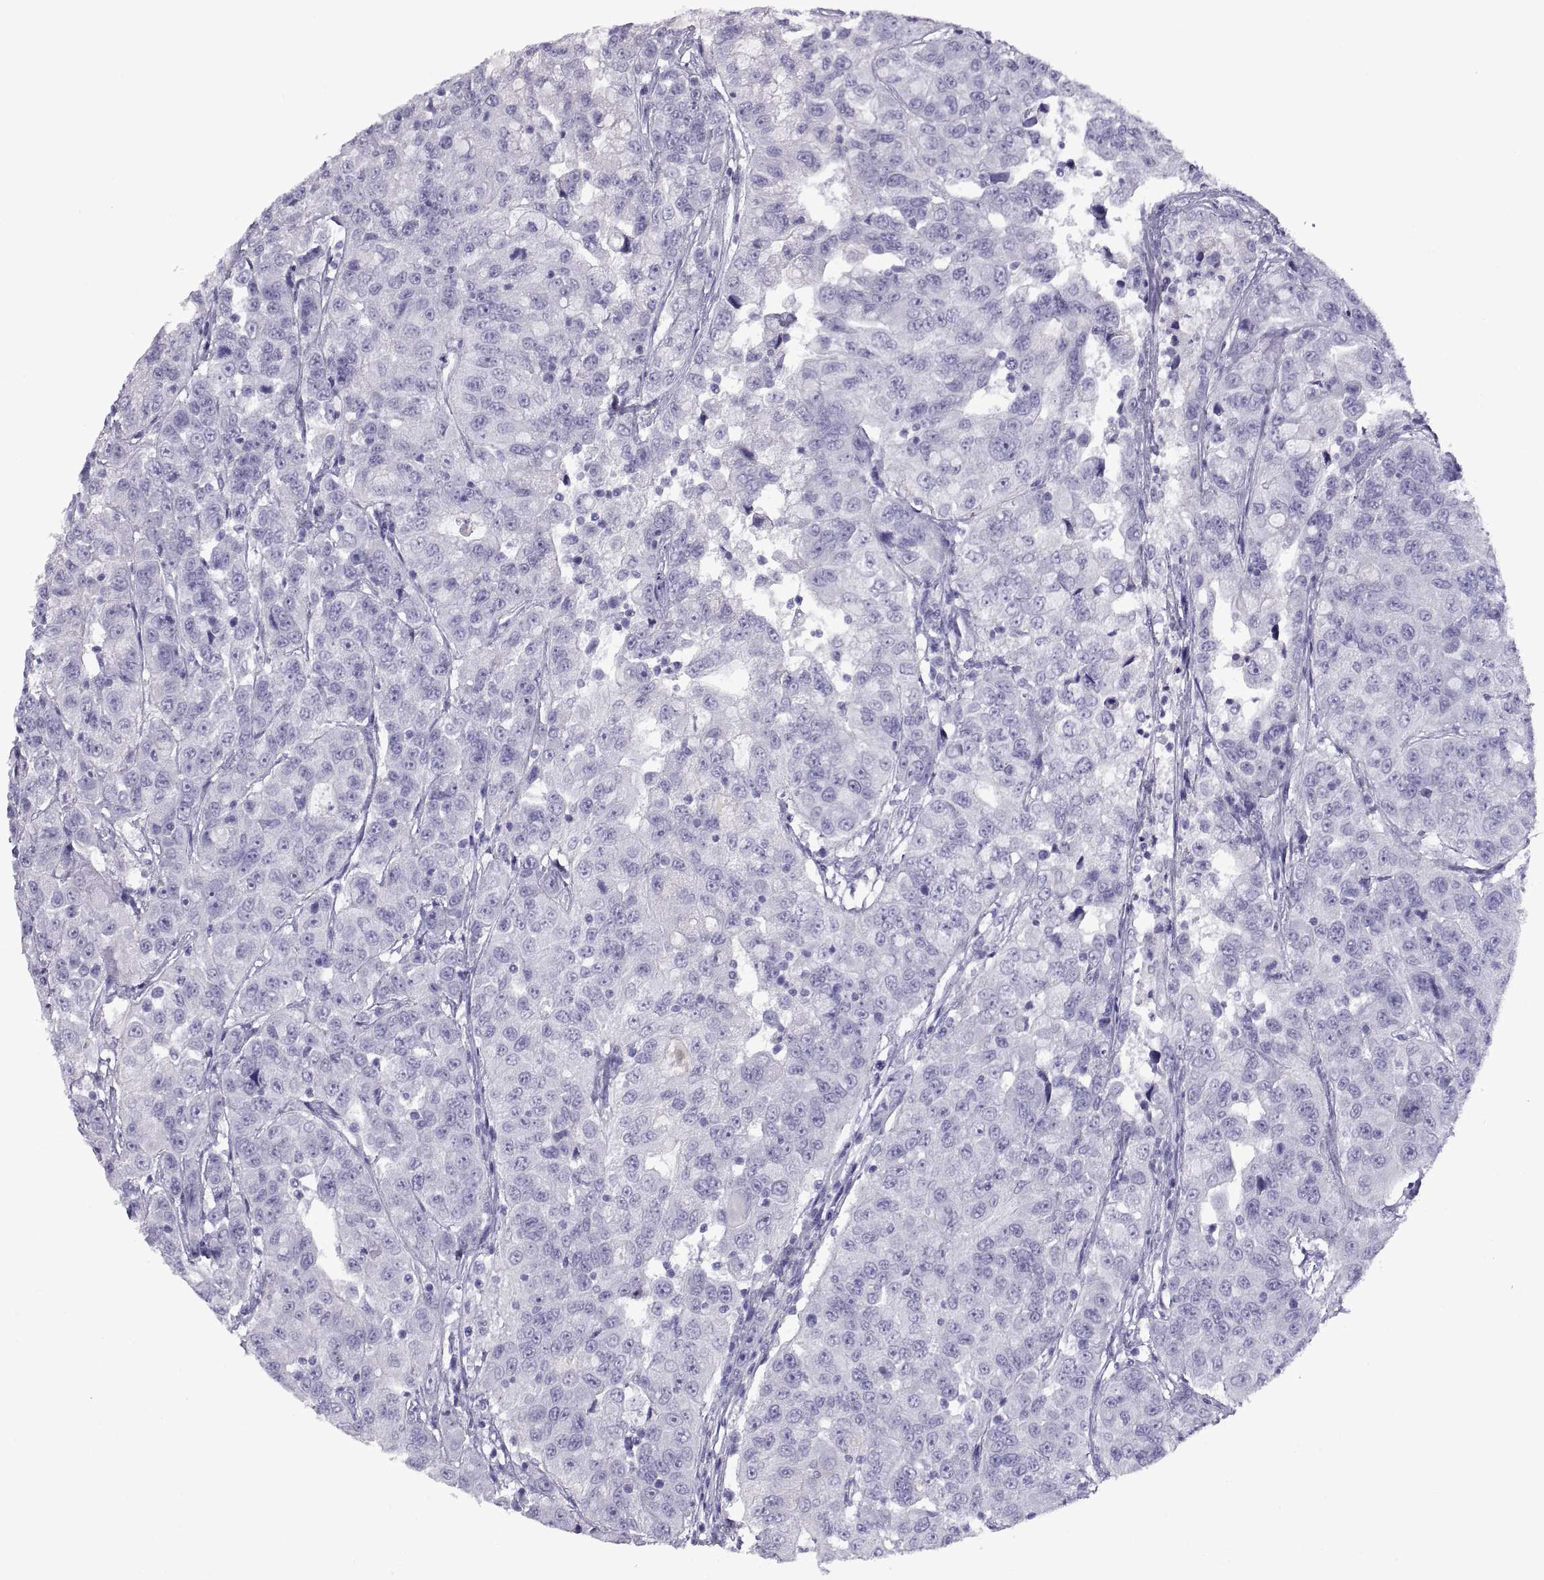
{"staining": {"intensity": "negative", "quantity": "none", "location": "none"}, "tissue": "urothelial cancer", "cell_type": "Tumor cells", "image_type": "cancer", "snomed": [{"axis": "morphology", "description": "Urothelial carcinoma, NOS"}, {"axis": "morphology", "description": "Urothelial carcinoma, High grade"}, {"axis": "topography", "description": "Urinary bladder"}], "caption": "Tumor cells show no significant protein staining in urothelial cancer.", "gene": "RGS20", "patient": {"sex": "female", "age": 73}}